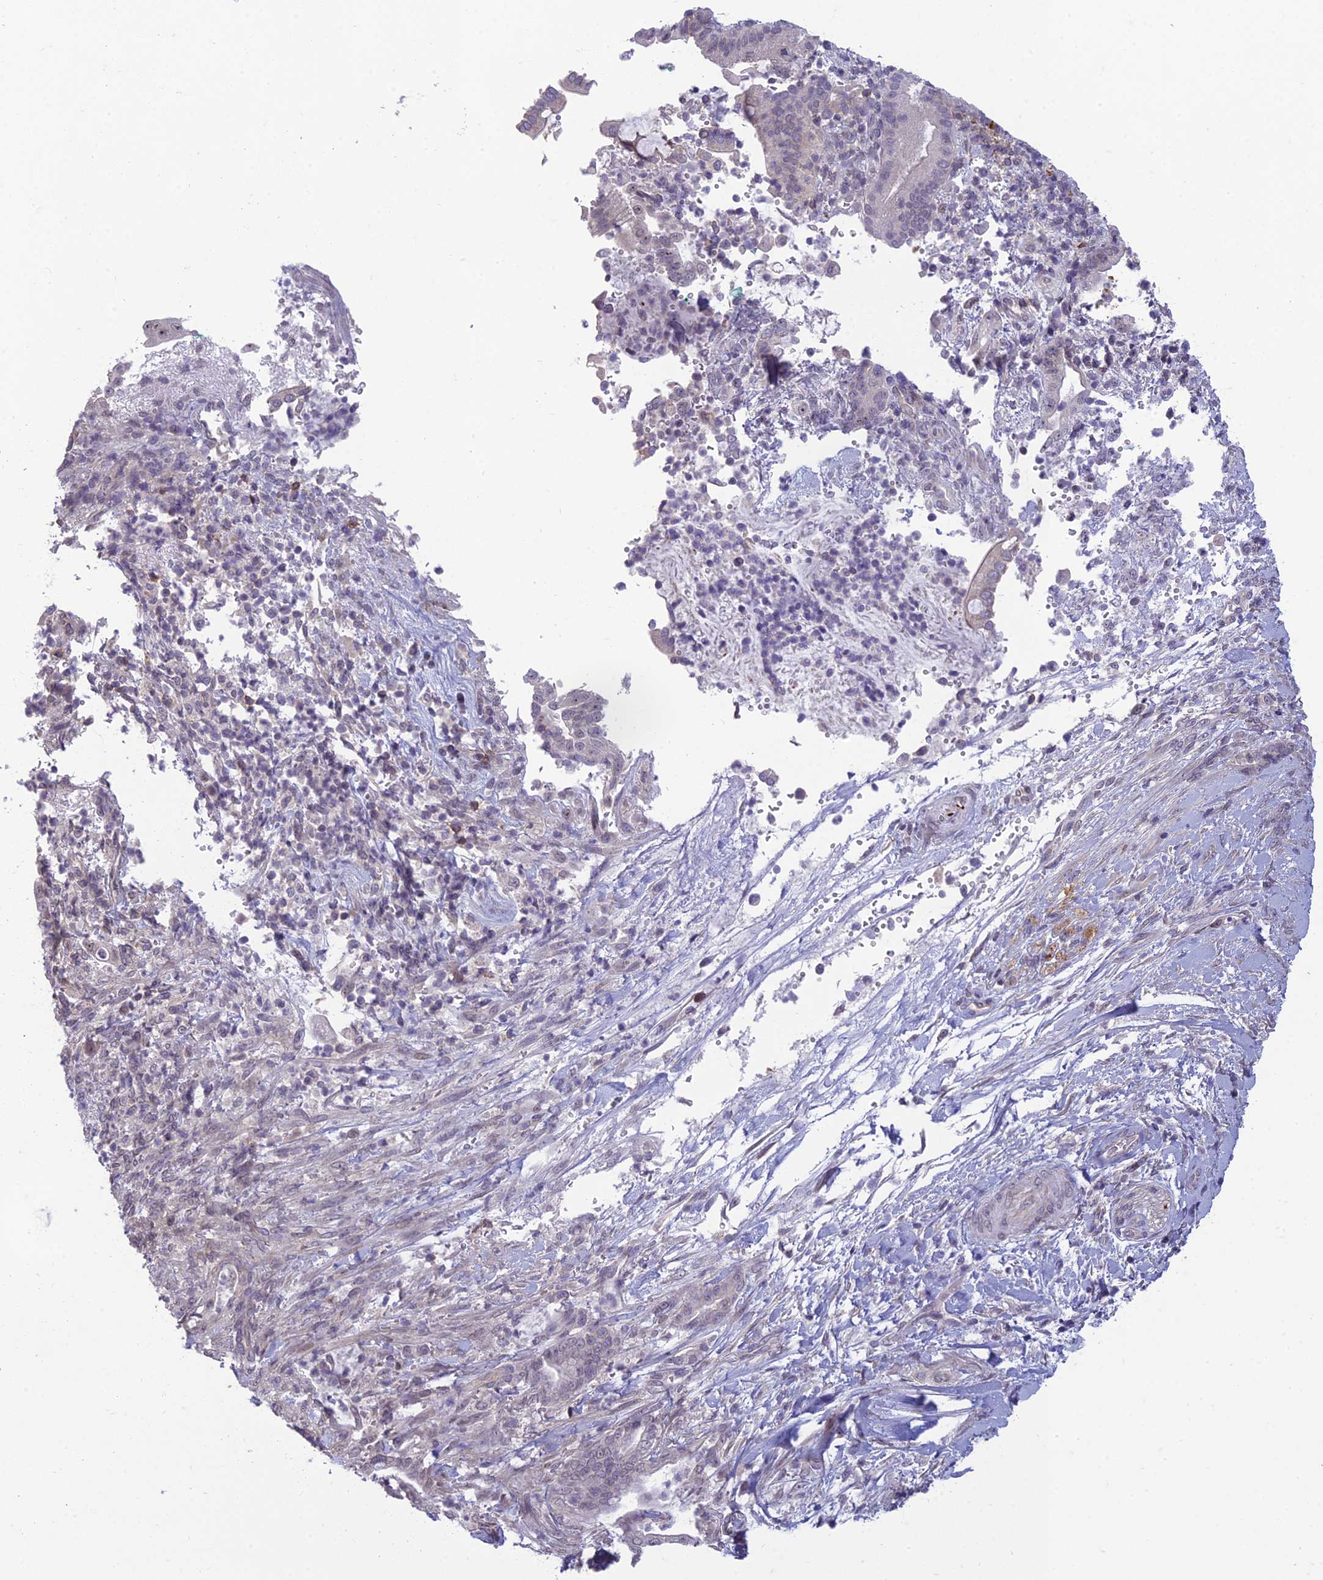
{"staining": {"intensity": "negative", "quantity": "none", "location": "none"}, "tissue": "pancreatic cancer", "cell_type": "Tumor cells", "image_type": "cancer", "snomed": [{"axis": "morphology", "description": "Normal tissue, NOS"}, {"axis": "morphology", "description": "Adenocarcinoma, NOS"}, {"axis": "topography", "description": "Pancreas"}], "caption": "Immunohistochemistry (IHC) photomicrograph of neoplastic tissue: pancreatic cancer stained with DAB (3,3'-diaminobenzidine) exhibits no significant protein staining in tumor cells.", "gene": "DTX2", "patient": {"sex": "female", "age": 55}}